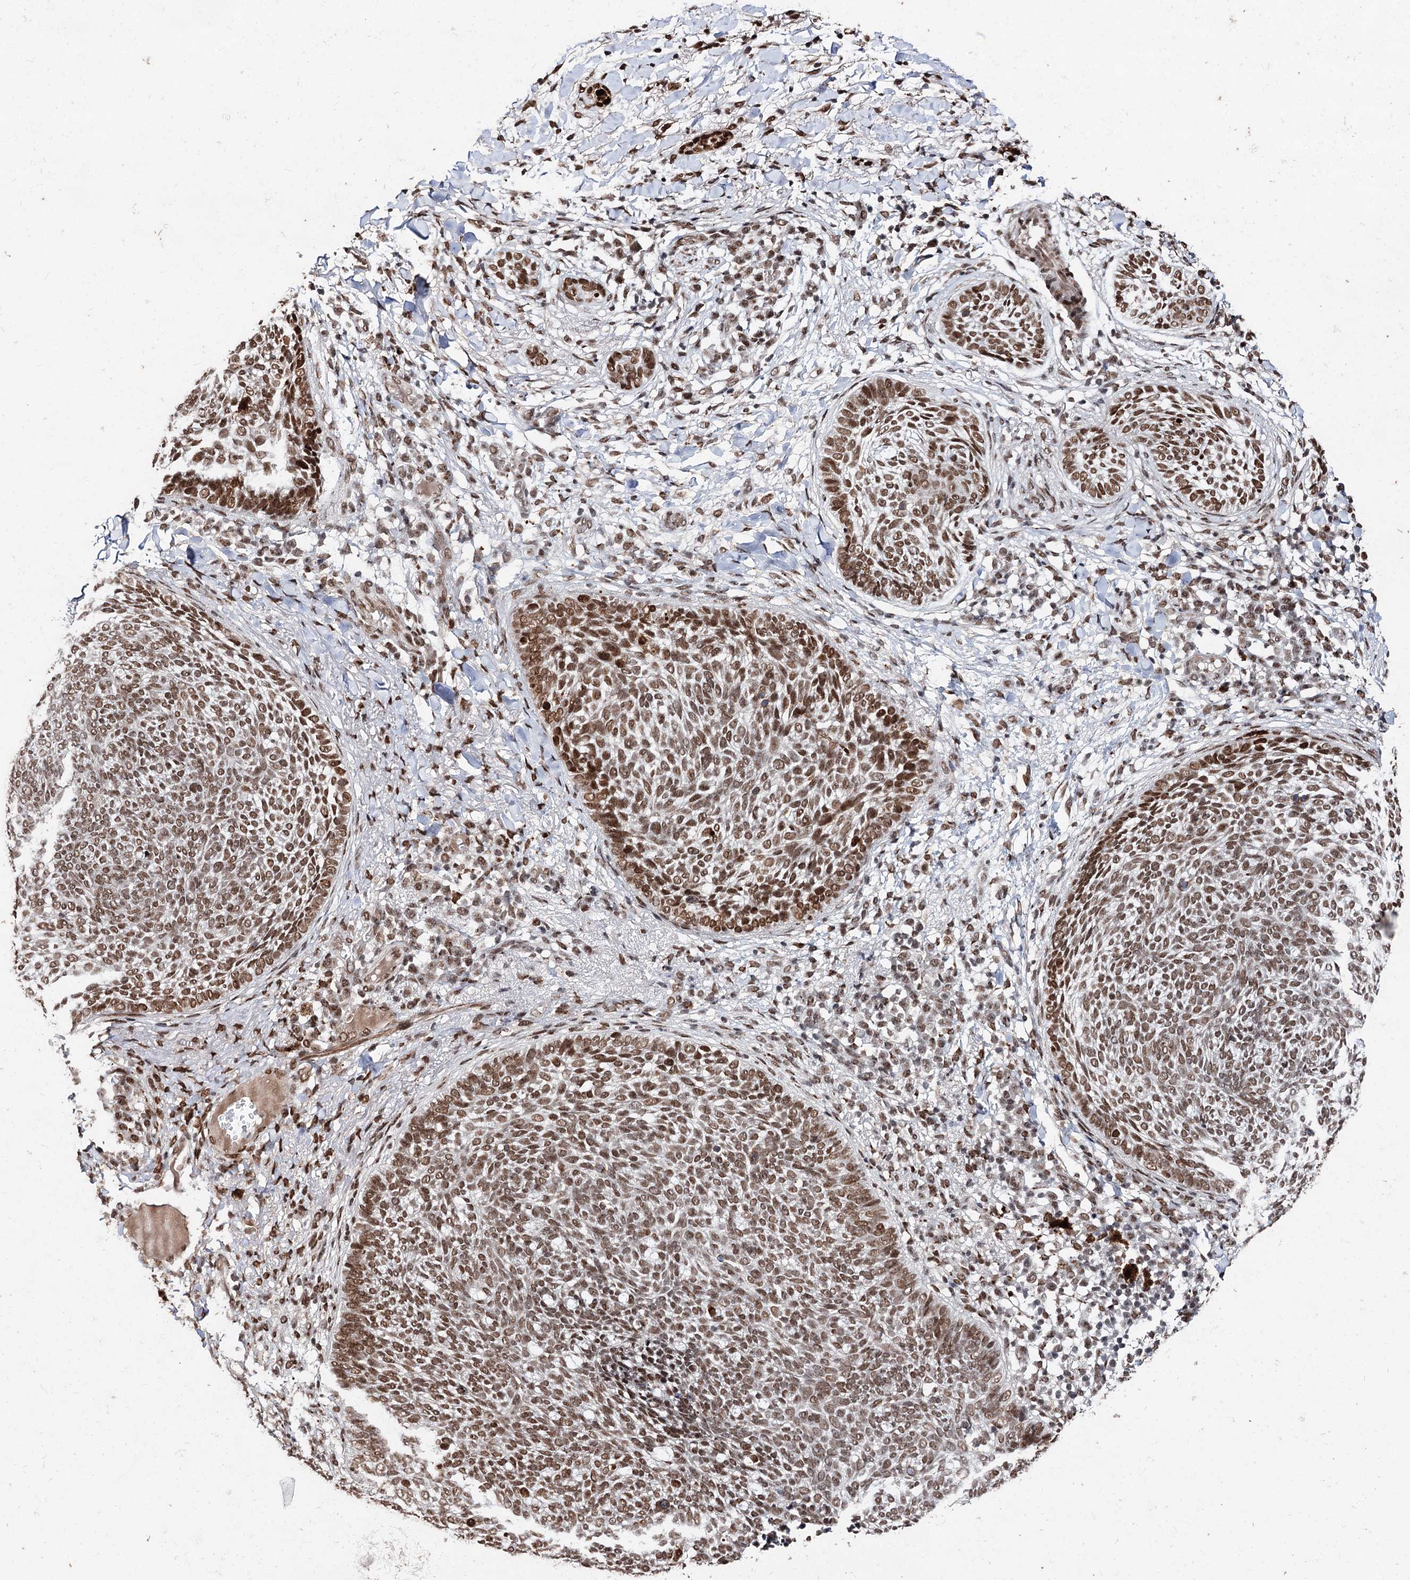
{"staining": {"intensity": "moderate", "quantity": ">75%", "location": "nuclear"}, "tissue": "skin cancer", "cell_type": "Tumor cells", "image_type": "cancer", "snomed": [{"axis": "morphology", "description": "Basal cell carcinoma"}, {"axis": "topography", "description": "Skin"}], "caption": "IHC image of neoplastic tissue: human skin basal cell carcinoma stained using immunohistochemistry displays medium levels of moderate protein expression localized specifically in the nuclear of tumor cells, appearing as a nuclear brown color.", "gene": "MATR3", "patient": {"sex": "male", "age": 85}}